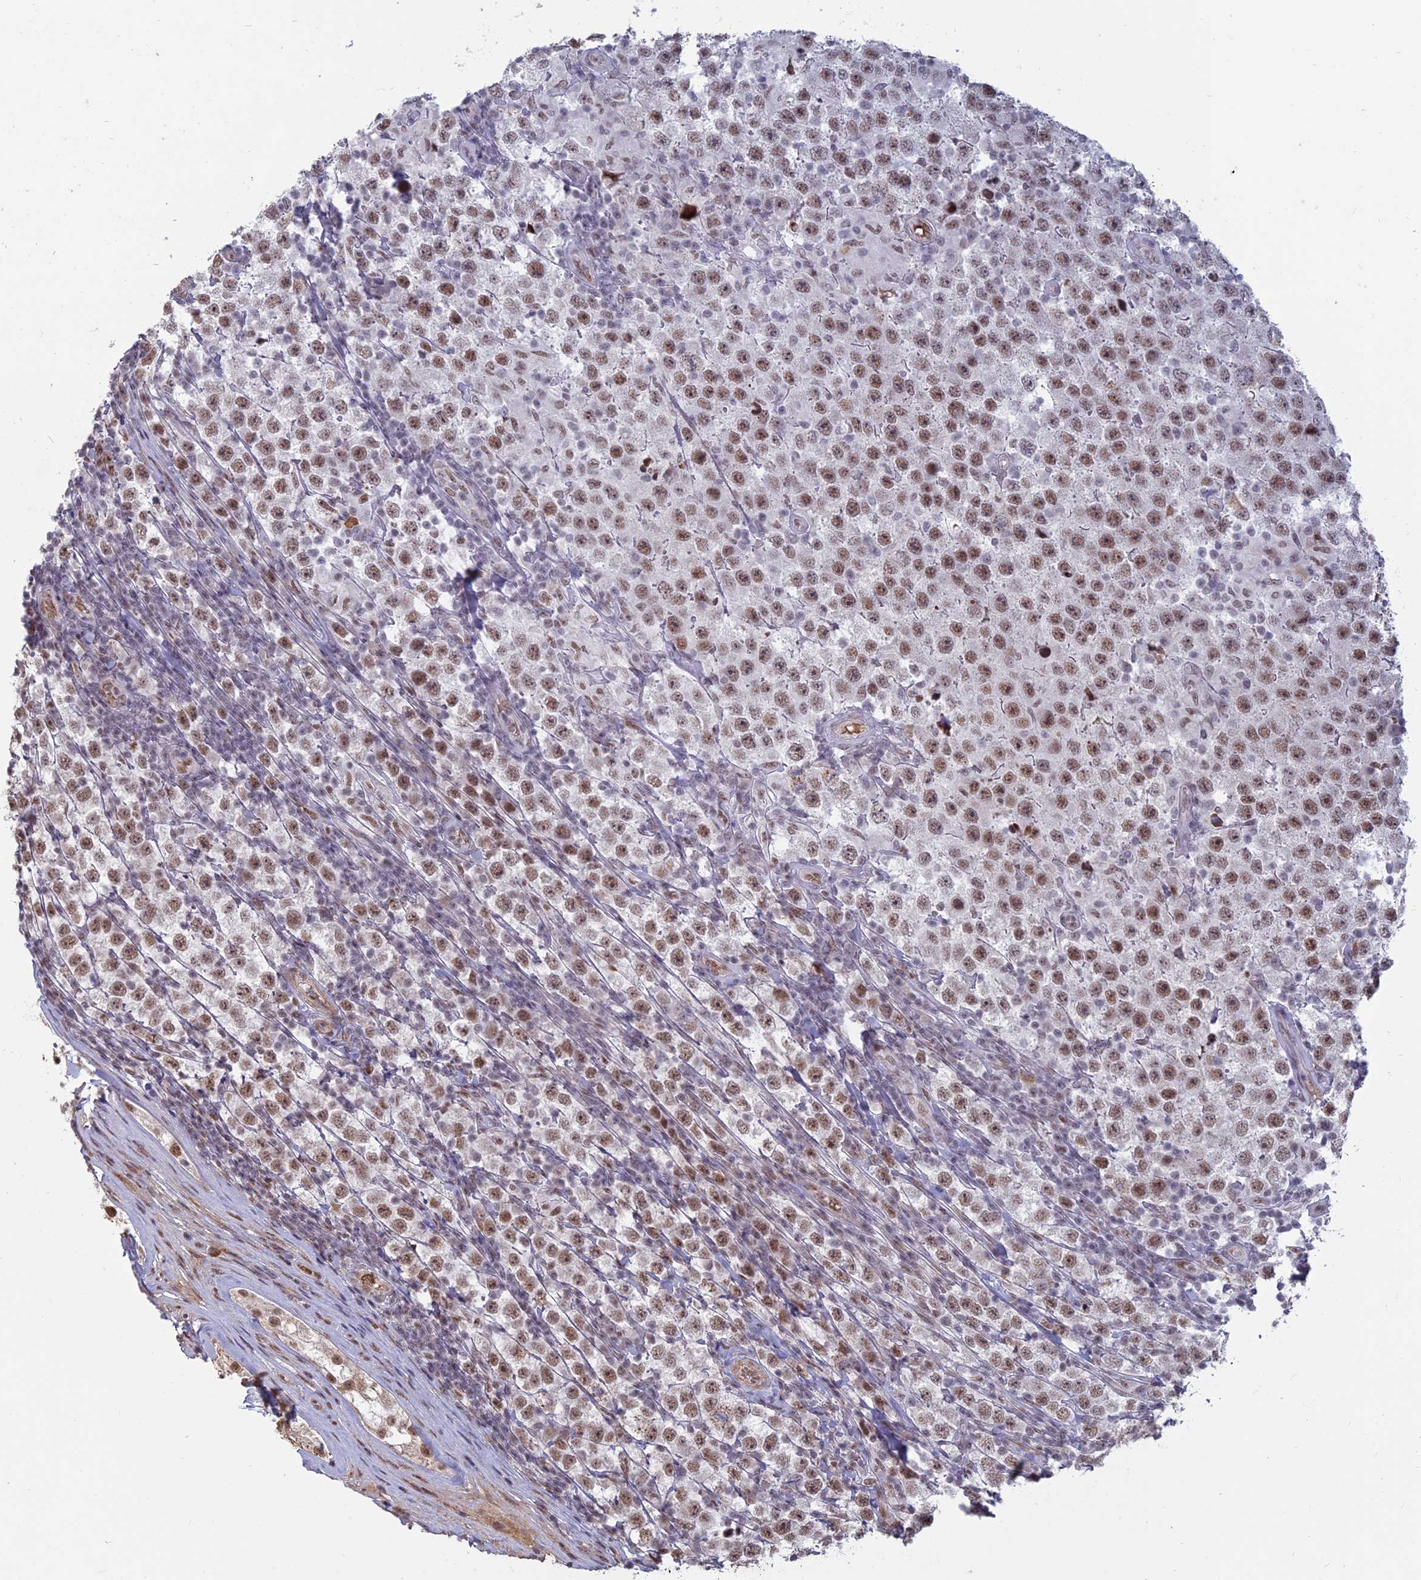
{"staining": {"intensity": "moderate", "quantity": ">75%", "location": "nuclear"}, "tissue": "testis cancer", "cell_type": "Tumor cells", "image_type": "cancer", "snomed": [{"axis": "morphology", "description": "Normal tissue, NOS"}, {"axis": "morphology", "description": "Urothelial carcinoma, High grade"}, {"axis": "morphology", "description": "Seminoma, NOS"}, {"axis": "morphology", "description": "Carcinoma, Embryonal, NOS"}, {"axis": "topography", "description": "Urinary bladder"}, {"axis": "topography", "description": "Testis"}], "caption": "An image of human testis embryonal carcinoma stained for a protein demonstrates moderate nuclear brown staining in tumor cells. The staining is performed using DAB brown chromogen to label protein expression. The nuclei are counter-stained blue using hematoxylin.", "gene": "MFAP1", "patient": {"sex": "male", "age": 41}}